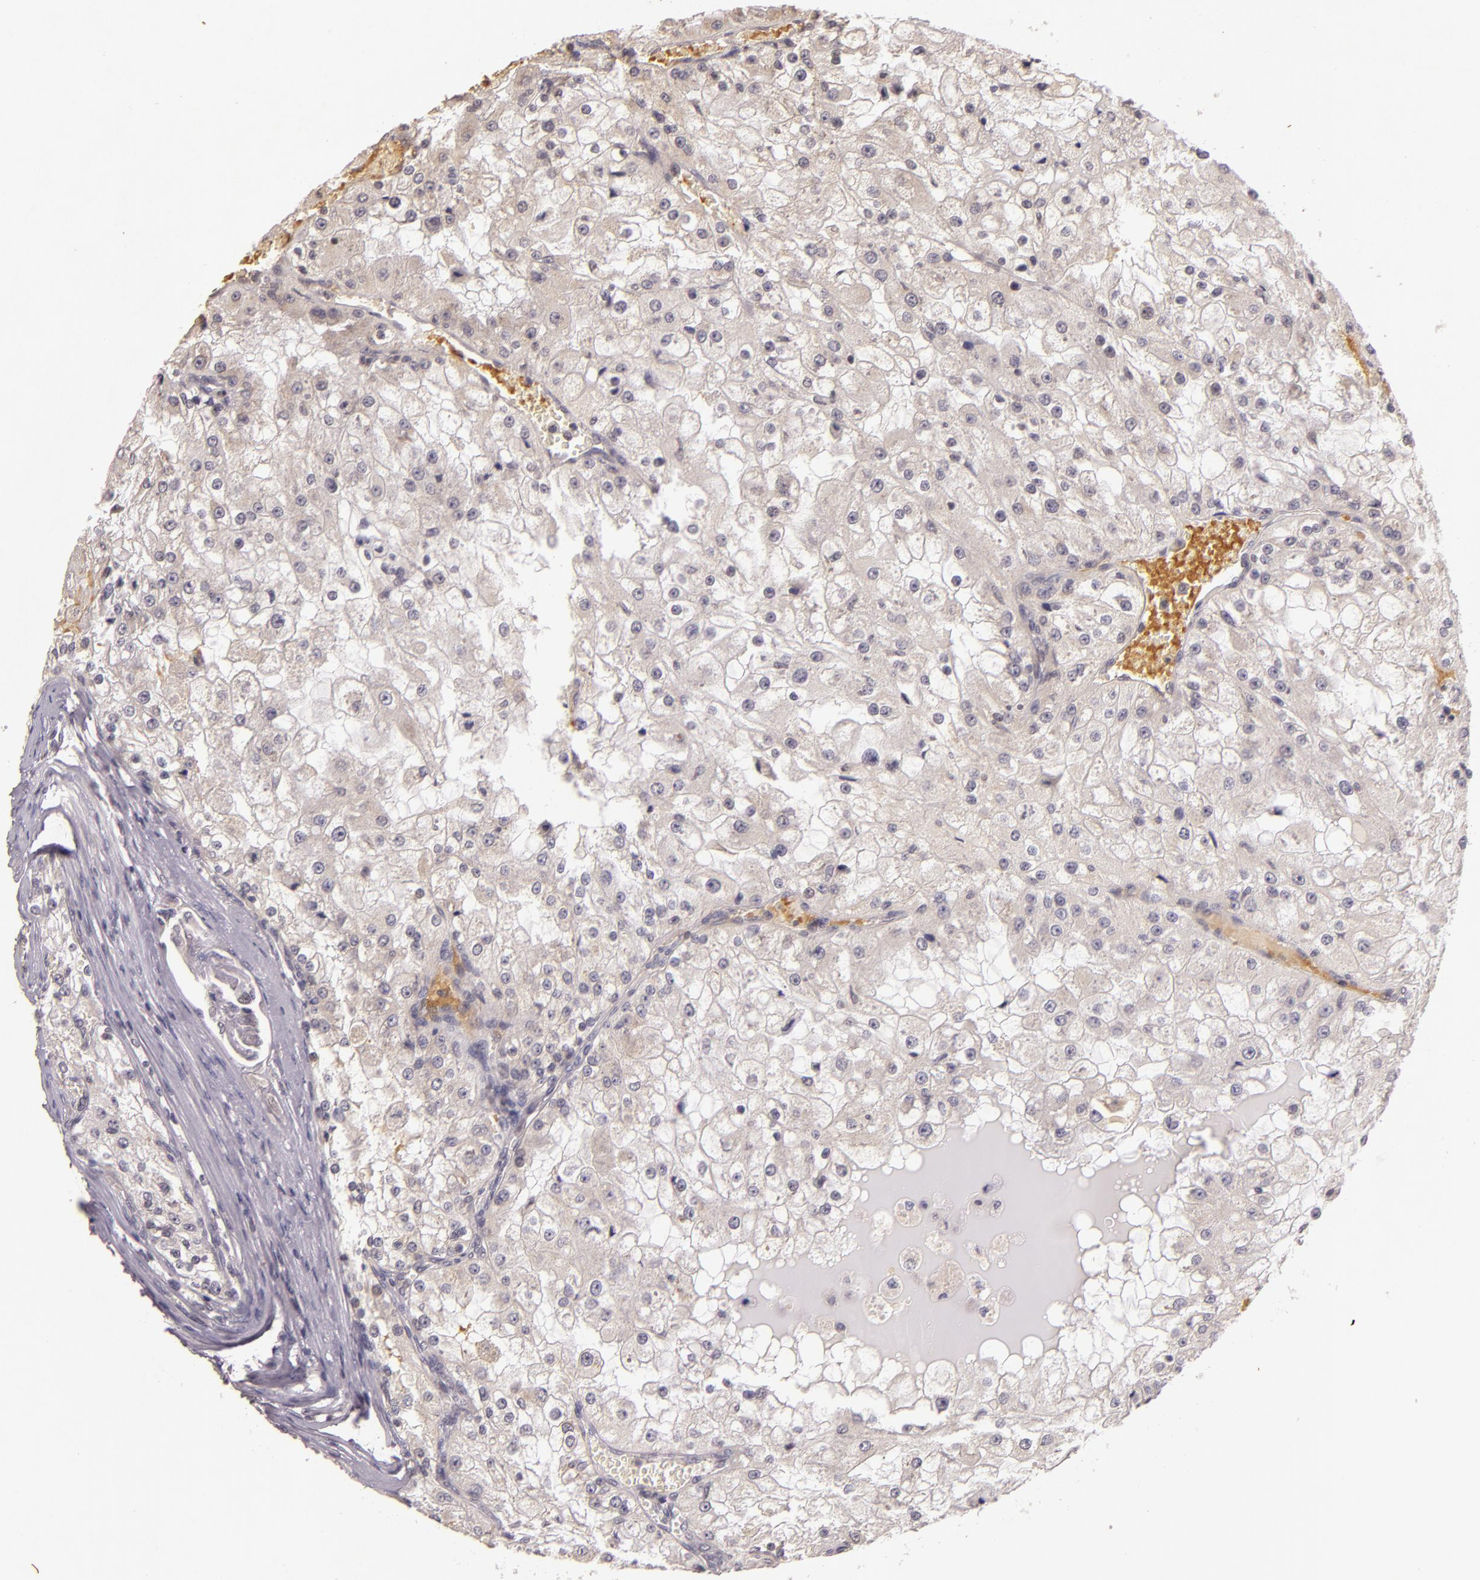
{"staining": {"intensity": "negative", "quantity": "none", "location": "none"}, "tissue": "renal cancer", "cell_type": "Tumor cells", "image_type": "cancer", "snomed": [{"axis": "morphology", "description": "Adenocarcinoma, NOS"}, {"axis": "topography", "description": "Kidney"}], "caption": "A photomicrograph of renal cancer (adenocarcinoma) stained for a protein shows no brown staining in tumor cells. (DAB (3,3'-diaminobenzidine) IHC, high magnification).", "gene": "TFF1", "patient": {"sex": "female", "age": 74}}